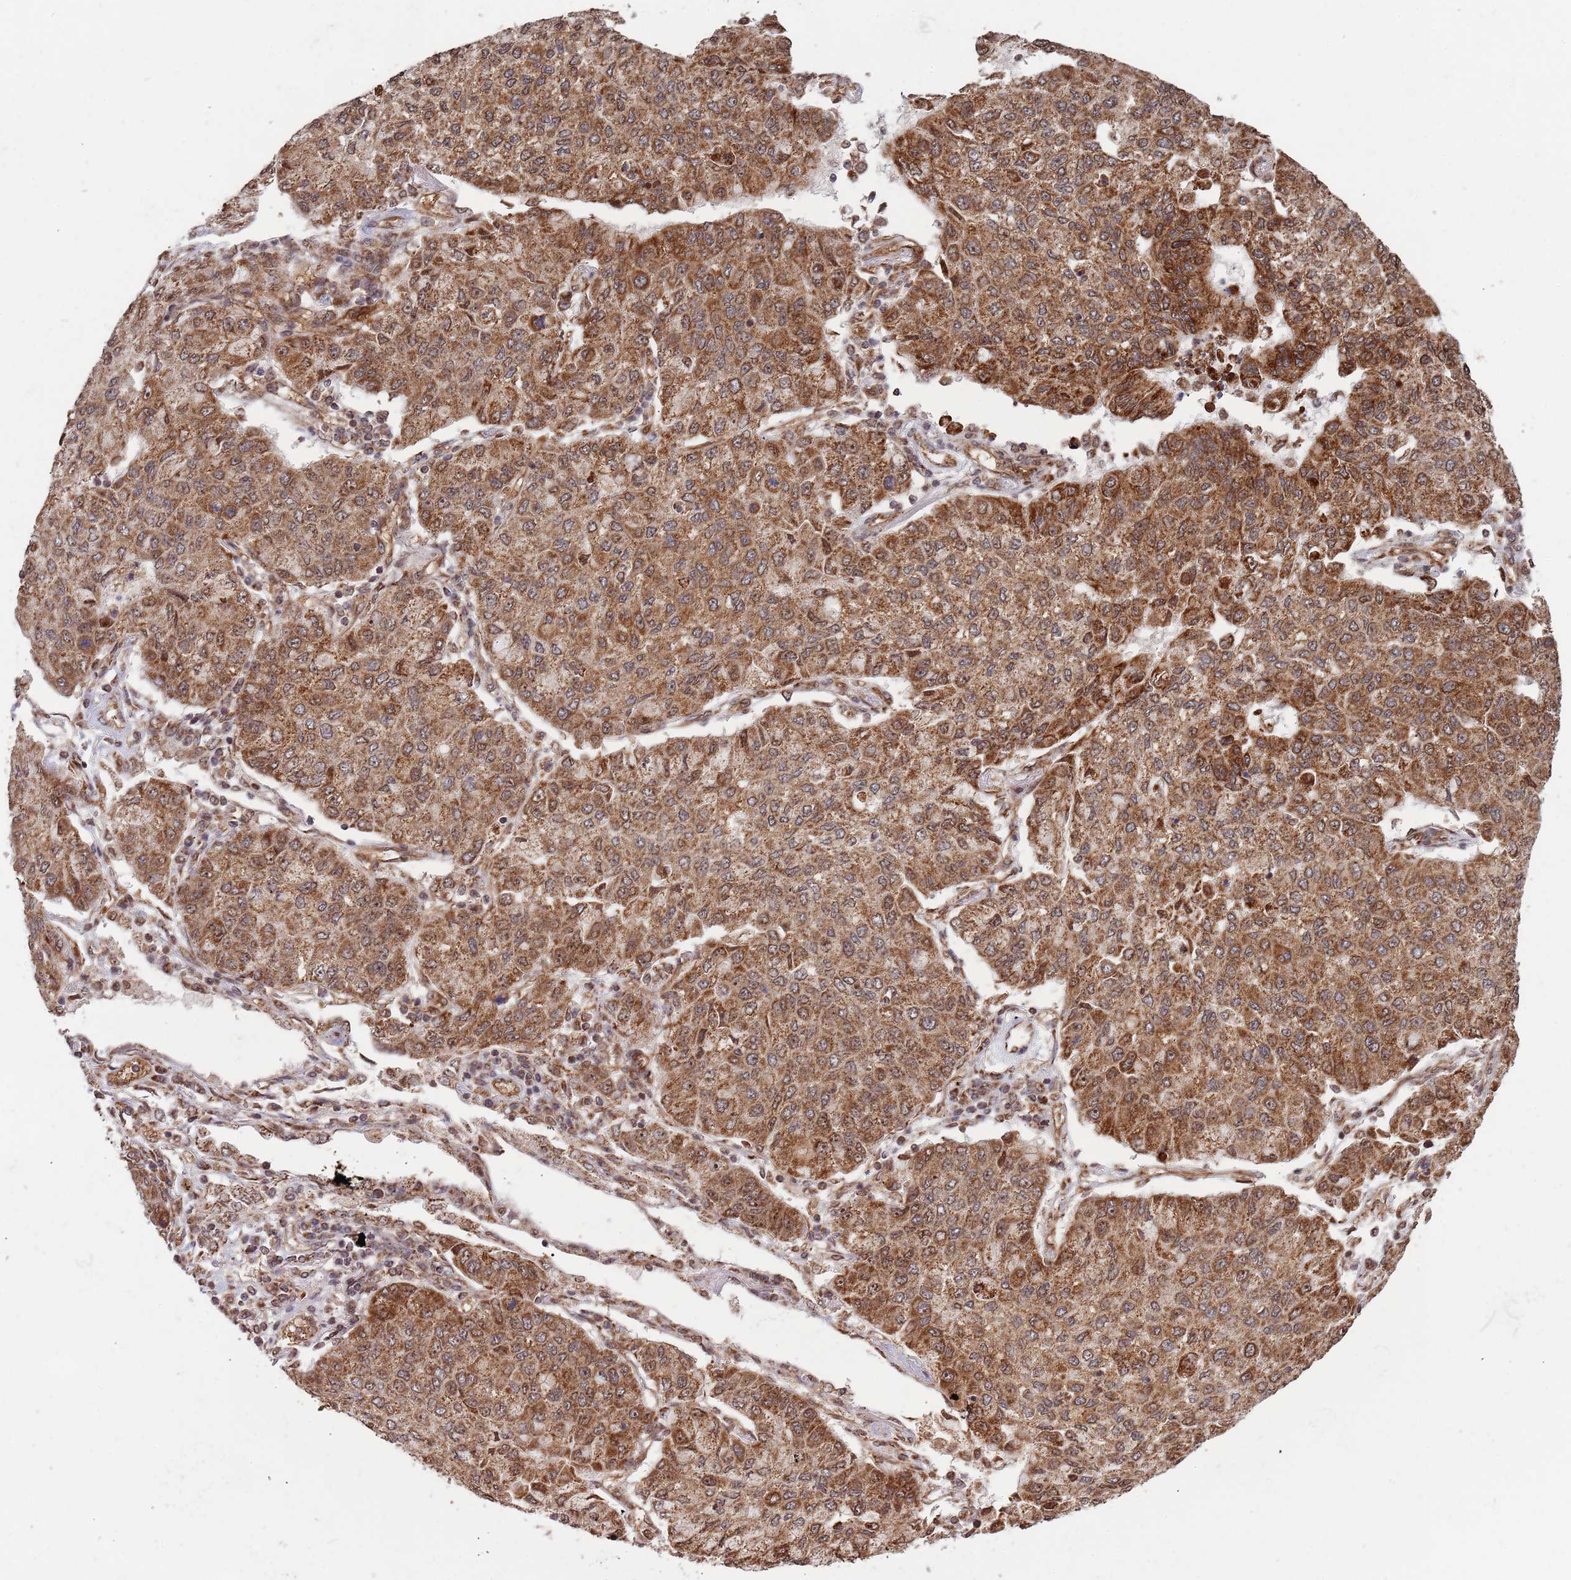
{"staining": {"intensity": "moderate", "quantity": ">75%", "location": "cytoplasmic/membranous"}, "tissue": "lung cancer", "cell_type": "Tumor cells", "image_type": "cancer", "snomed": [{"axis": "morphology", "description": "Squamous cell carcinoma, NOS"}, {"axis": "topography", "description": "Lung"}], "caption": "Lung cancer (squamous cell carcinoma) tissue demonstrates moderate cytoplasmic/membranous staining in approximately >75% of tumor cells", "gene": "DCHS1", "patient": {"sex": "male", "age": 74}}